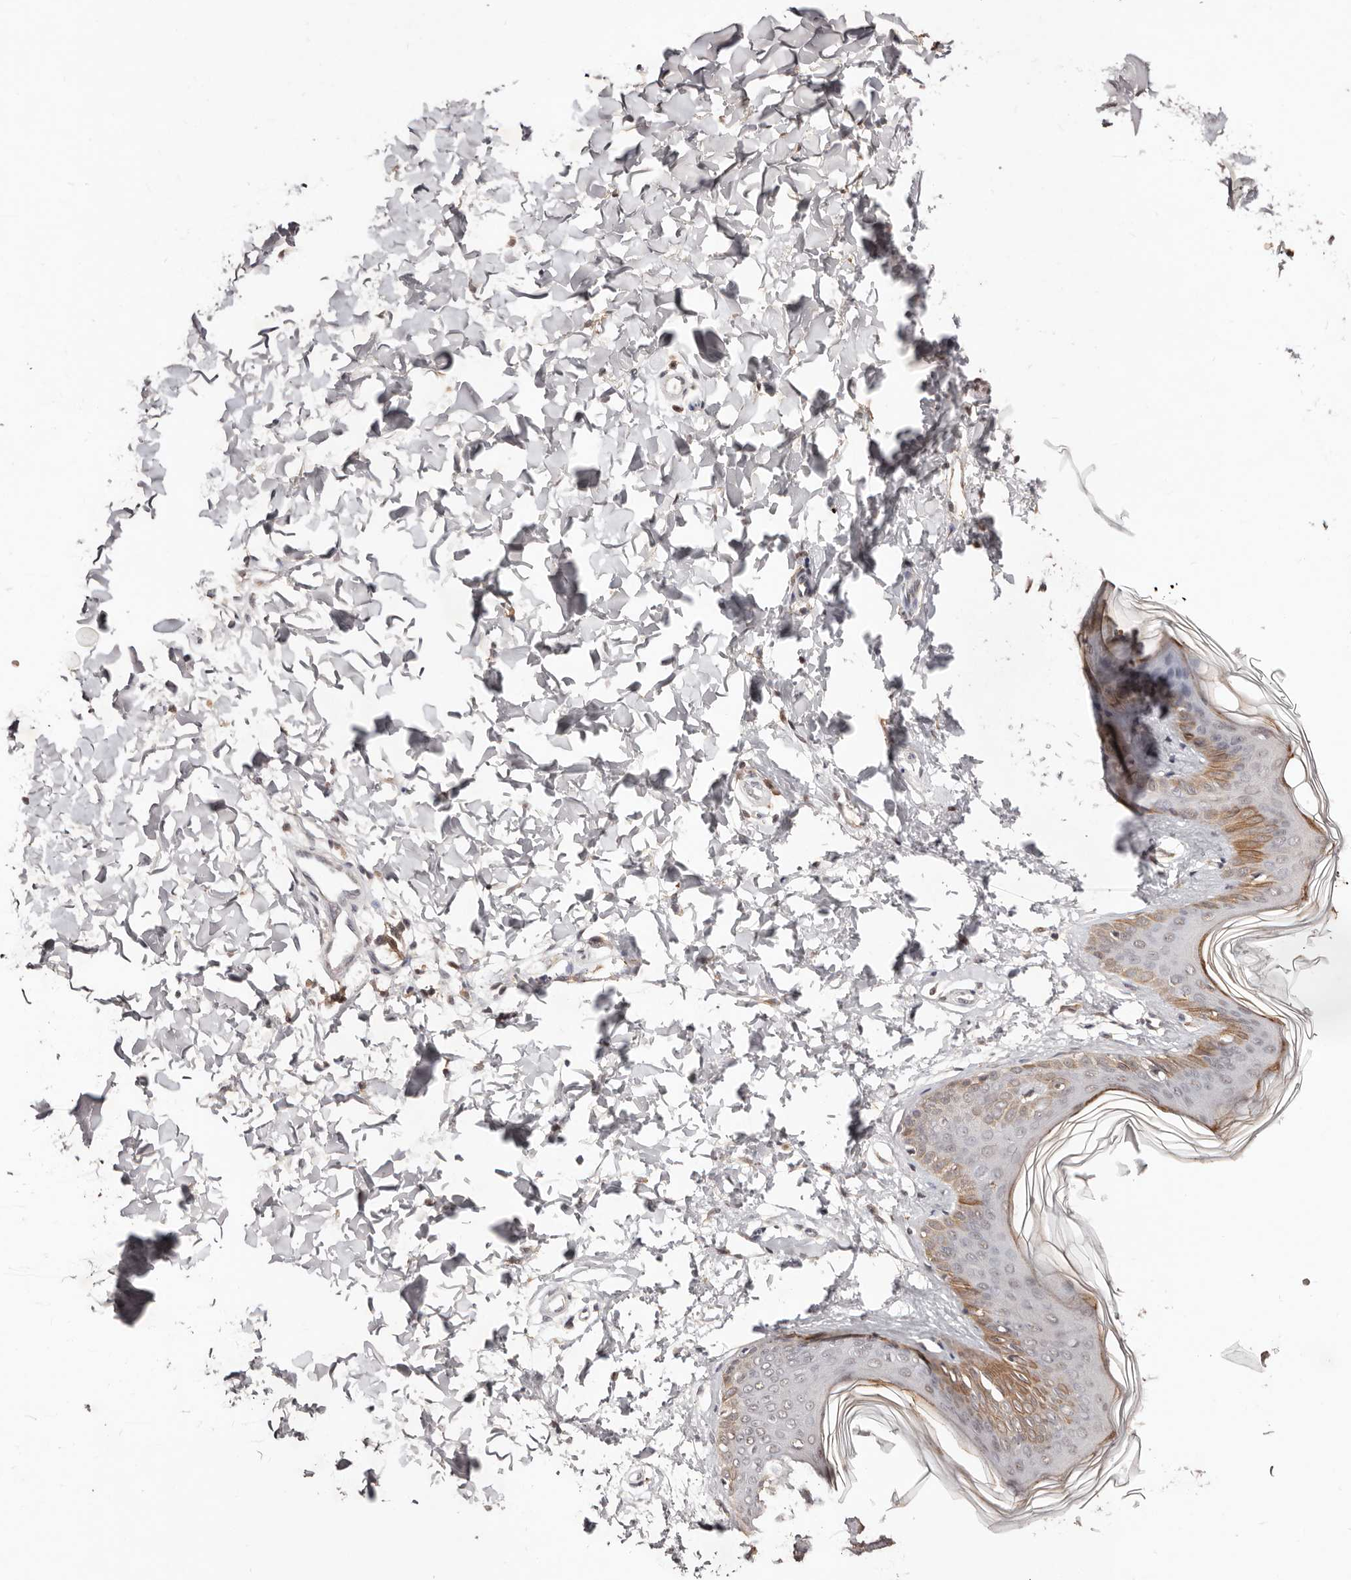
{"staining": {"intensity": "weak", "quantity": "25%-75%", "location": "nuclear"}, "tissue": "skin", "cell_type": "Fibroblasts", "image_type": "normal", "snomed": [{"axis": "morphology", "description": "Normal tissue, NOS"}, {"axis": "topography", "description": "Skin"}], "caption": "A micrograph of skin stained for a protein shows weak nuclear brown staining in fibroblasts. Nuclei are stained in blue.", "gene": "BICRAL", "patient": {"sex": "female", "age": 17}}